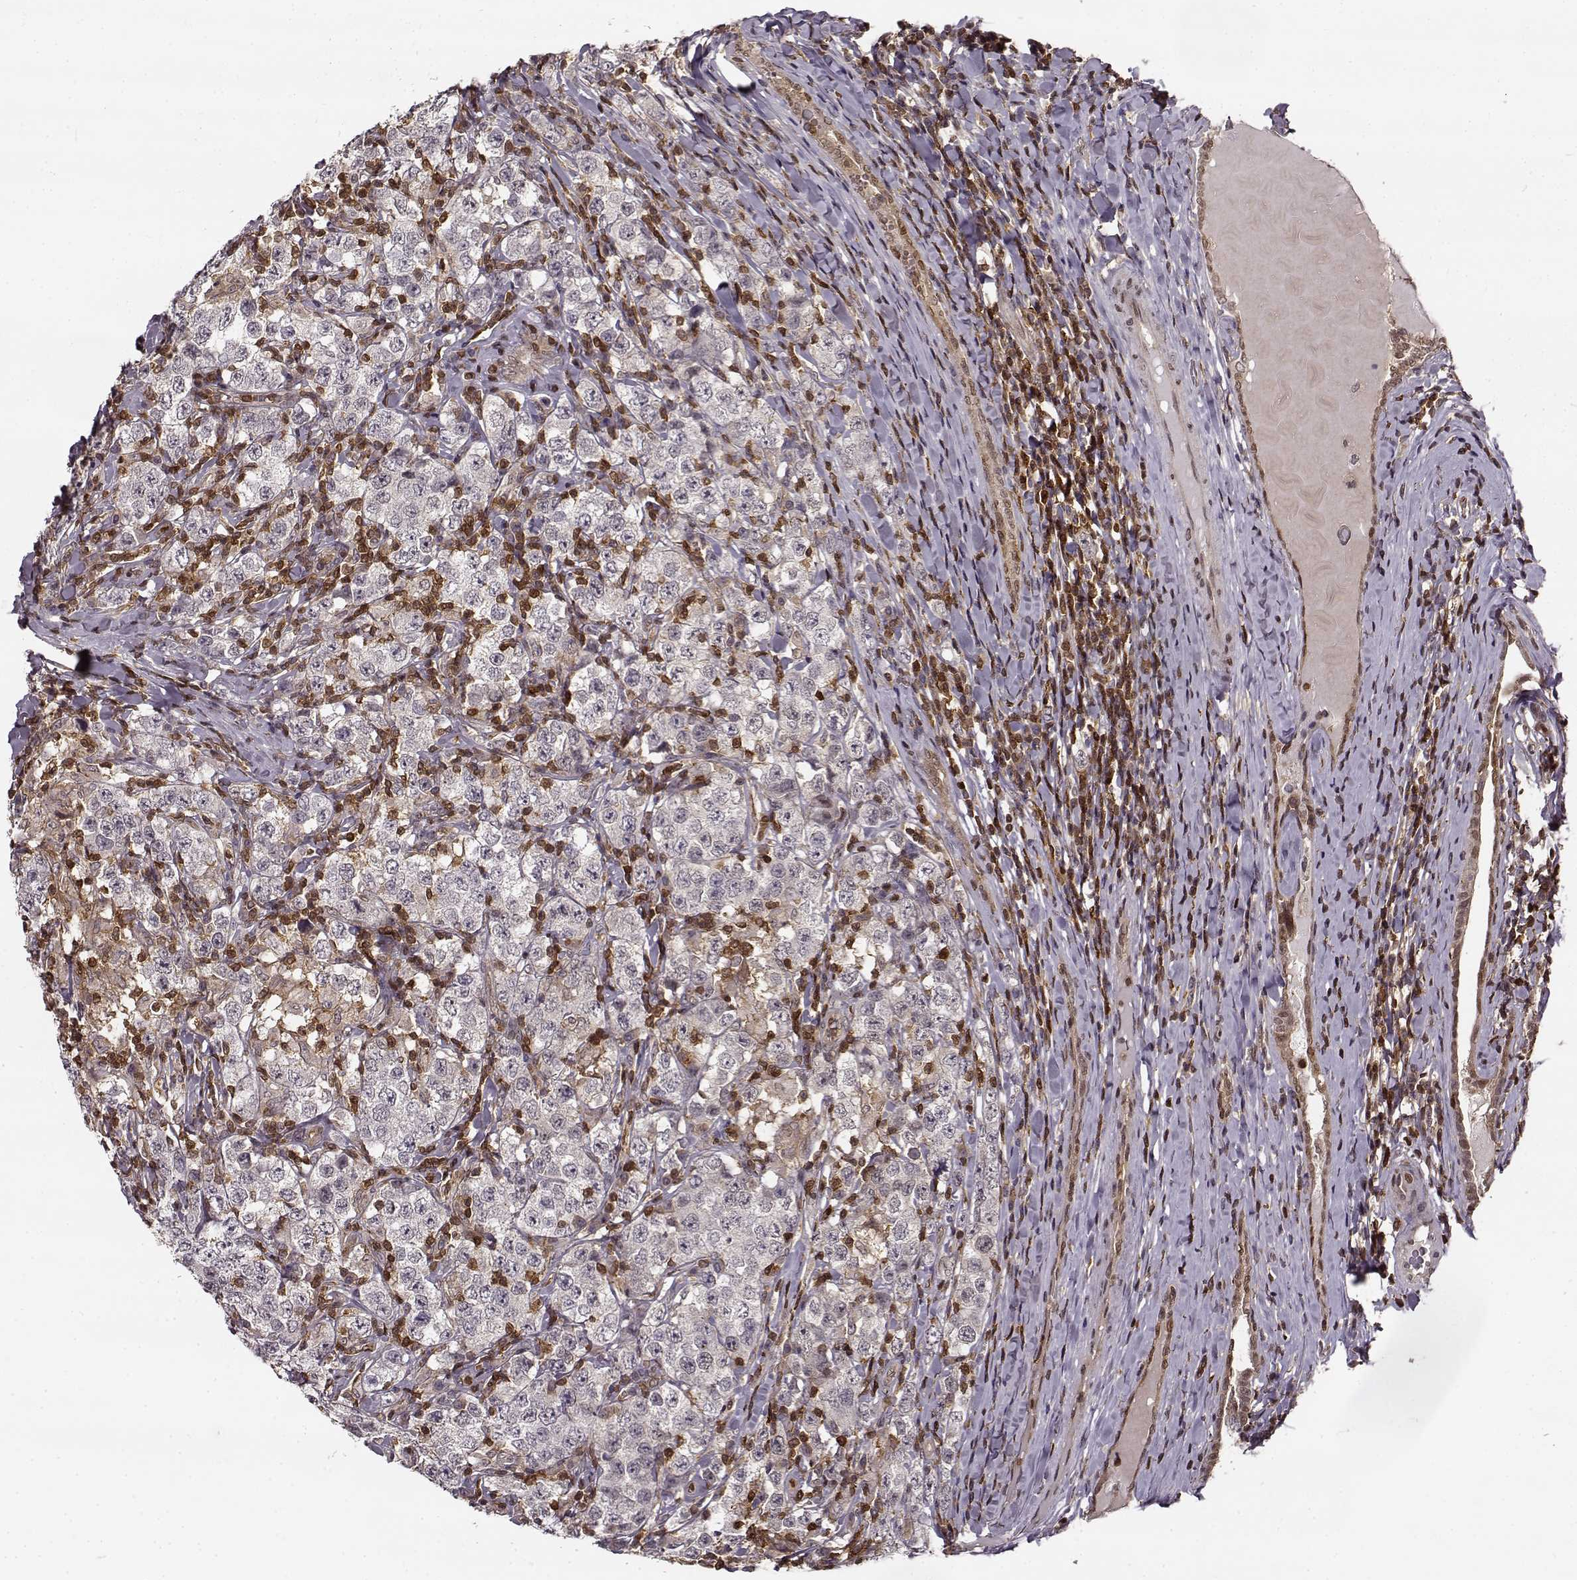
{"staining": {"intensity": "negative", "quantity": "none", "location": "none"}, "tissue": "testis cancer", "cell_type": "Tumor cells", "image_type": "cancer", "snomed": [{"axis": "morphology", "description": "Seminoma, NOS"}, {"axis": "morphology", "description": "Carcinoma, Embryonal, NOS"}, {"axis": "topography", "description": "Testis"}], "caption": "Immunohistochemical staining of testis cancer displays no significant positivity in tumor cells.", "gene": "MFSD1", "patient": {"sex": "male", "age": 41}}